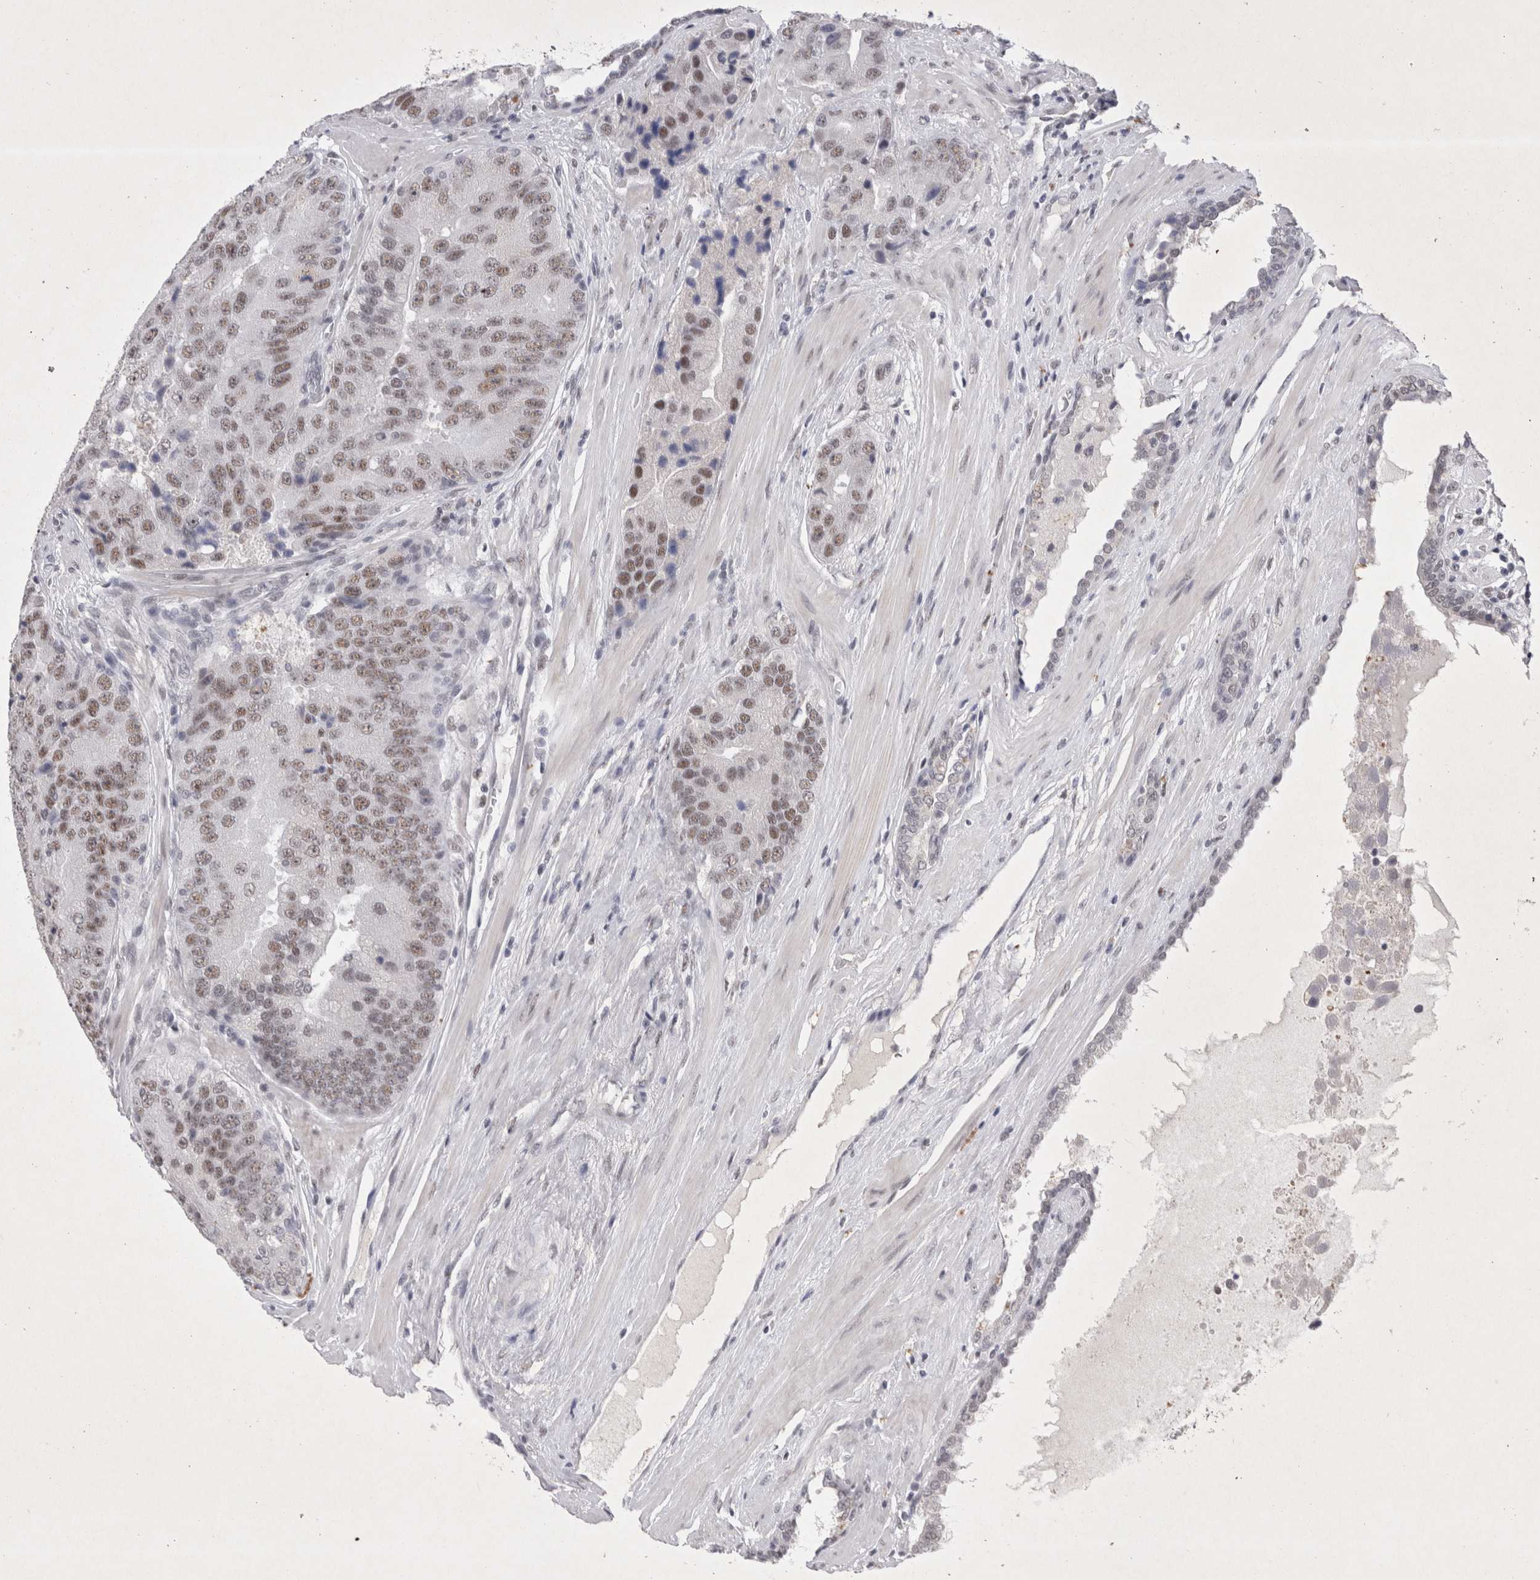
{"staining": {"intensity": "moderate", "quantity": ">75%", "location": "nuclear"}, "tissue": "prostate cancer", "cell_type": "Tumor cells", "image_type": "cancer", "snomed": [{"axis": "morphology", "description": "Adenocarcinoma, High grade"}, {"axis": "topography", "description": "Prostate"}], "caption": "Immunohistochemical staining of prostate cancer (adenocarcinoma (high-grade)) exhibits moderate nuclear protein positivity in approximately >75% of tumor cells.", "gene": "RBM6", "patient": {"sex": "male", "age": 70}}